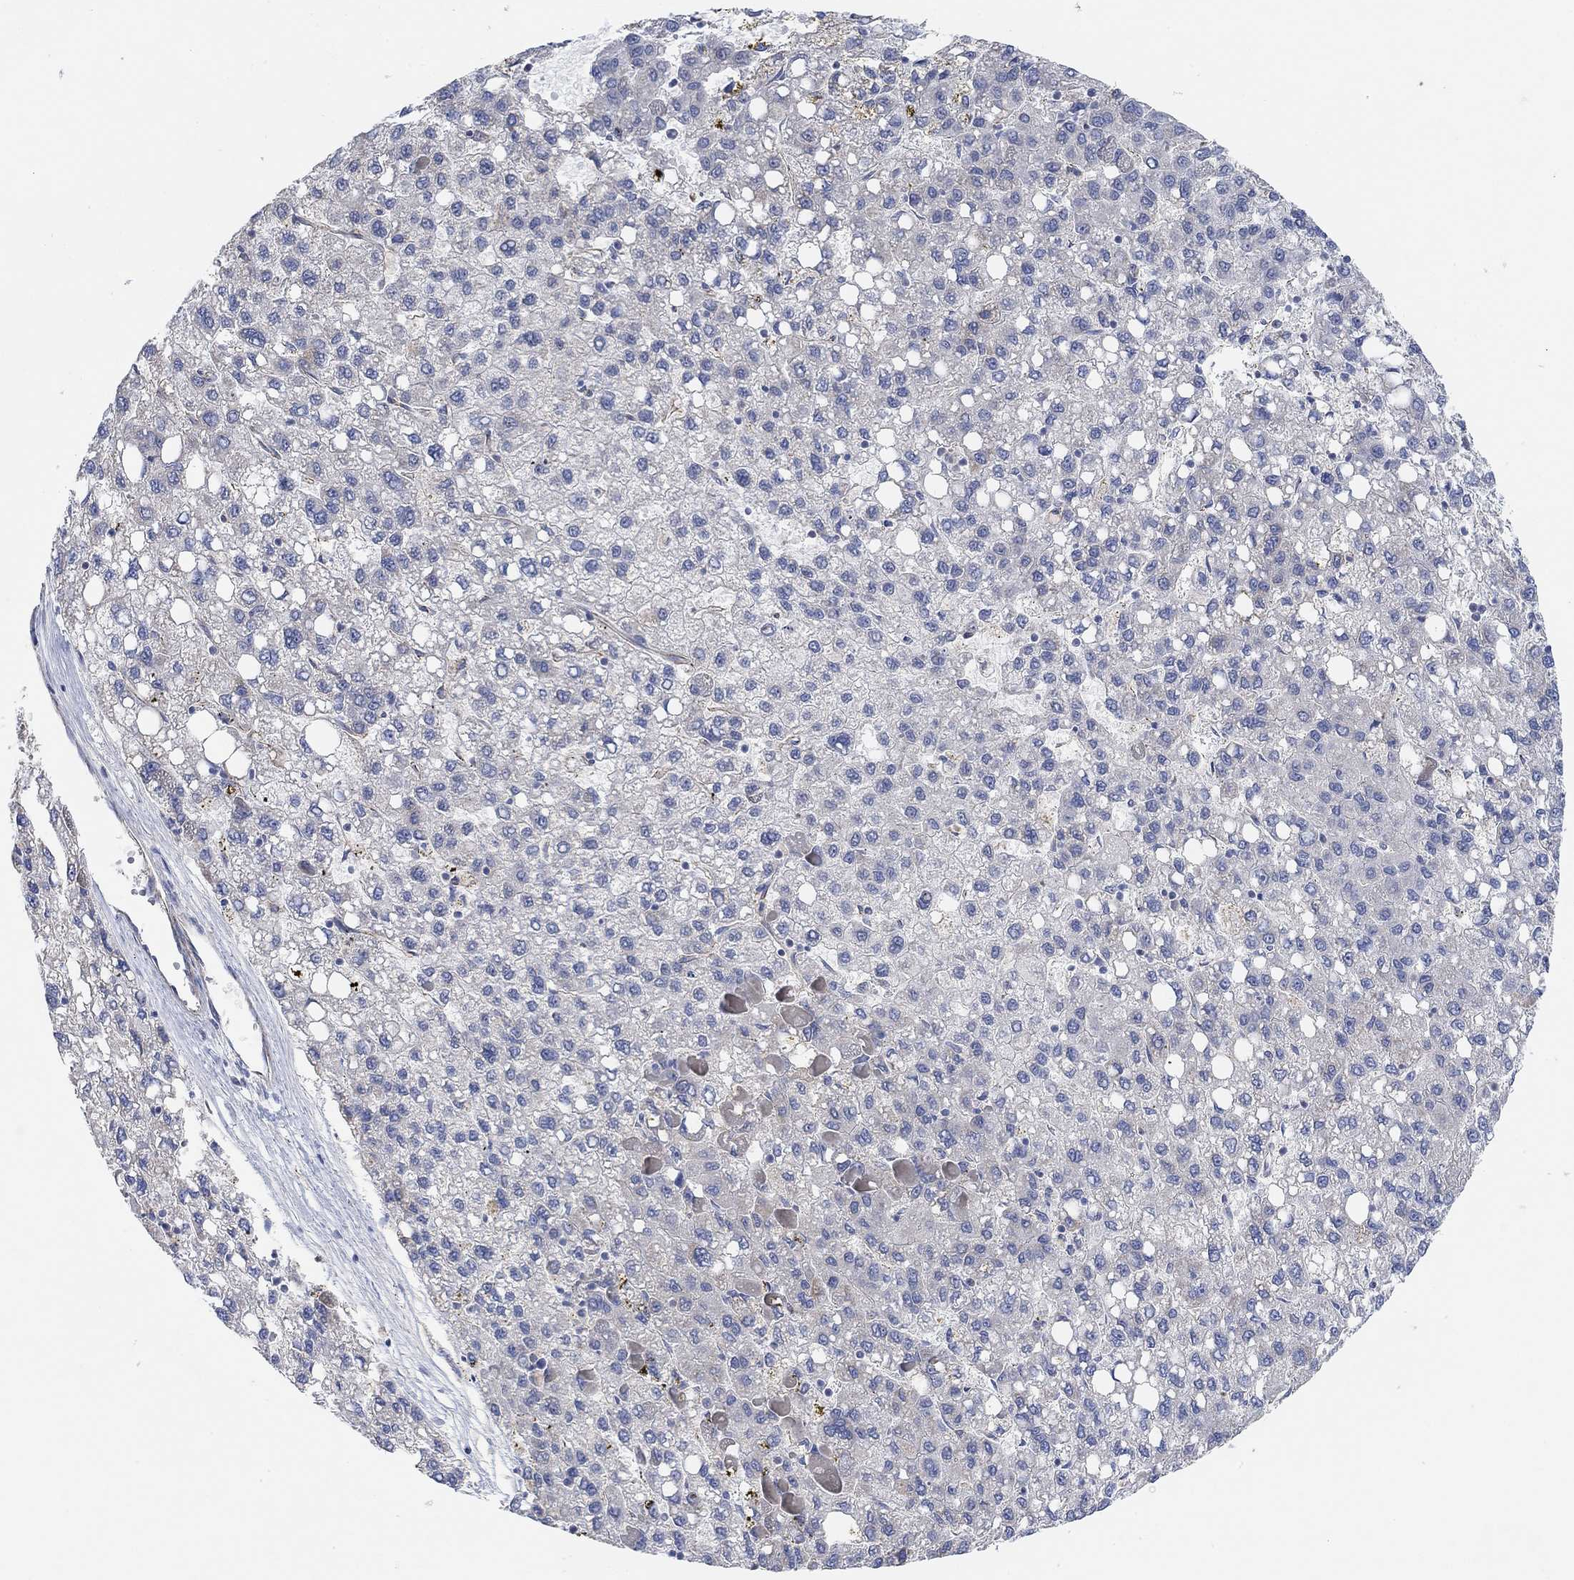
{"staining": {"intensity": "negative", "quantity": "none", "location": "none"}, "tissue": "liver cancer", "cell_type": "Tumor cells", "image_type": "cancer", "snomed": [{"axis": "morphology", "description": "Carcinoma, Hepatocellular, NOS"}, {"axis": "topography", "description": "Liver"}], "caption": "Tumor cells show no significant positivity in liver cancer. (DAB IHC with hematoxylin counter stain).", "gene": "HCRTR1", "patient": {"sex": "female", "age": 82}}